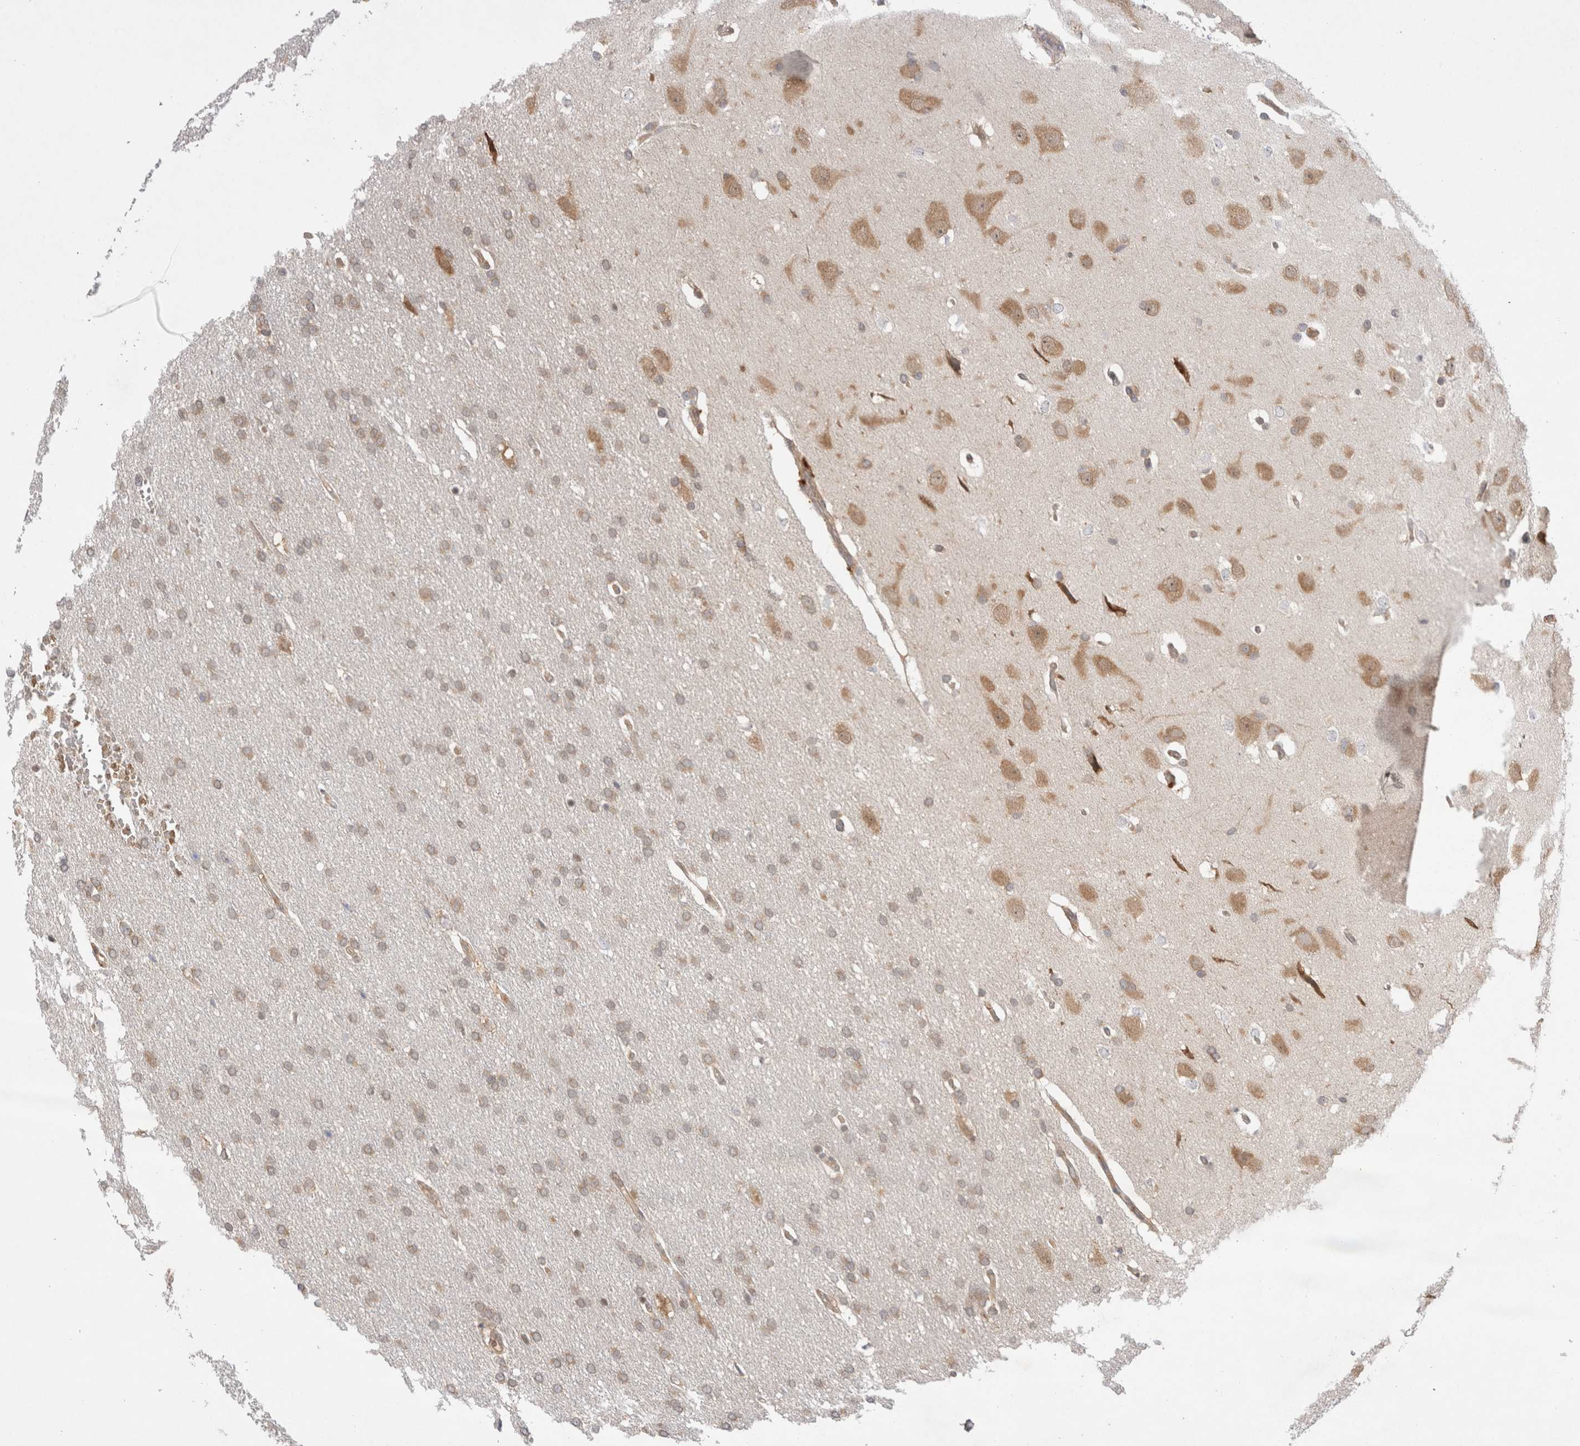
{"staining": {"intensity": "weak", "quantity": "25%-75%", "location": "cytoplasmic/membranous"}, "tissue": "glioma", "cell_type": "Tumor cells", "image_type": "cancer", "snomed": [{"axis": "morphology", "description": "Glioma, malignant, Low grade"}, {"axis": "topography", "description": "Brain"}], "caption": "IHC (DAB) staining of human malignant glioma (low-grade) reveals weak cytoplasmic/membranous protein positivity in approximately 25%-75% of tumor cells. The protein is stained brown, and the nuclei are stained in blue (DAB (3,3'-diaminobenzidine) IHC with brightfield microscopy, high magnification).", "gene": "EIF3E", "patient": {"sex": "female", "age": 37}}